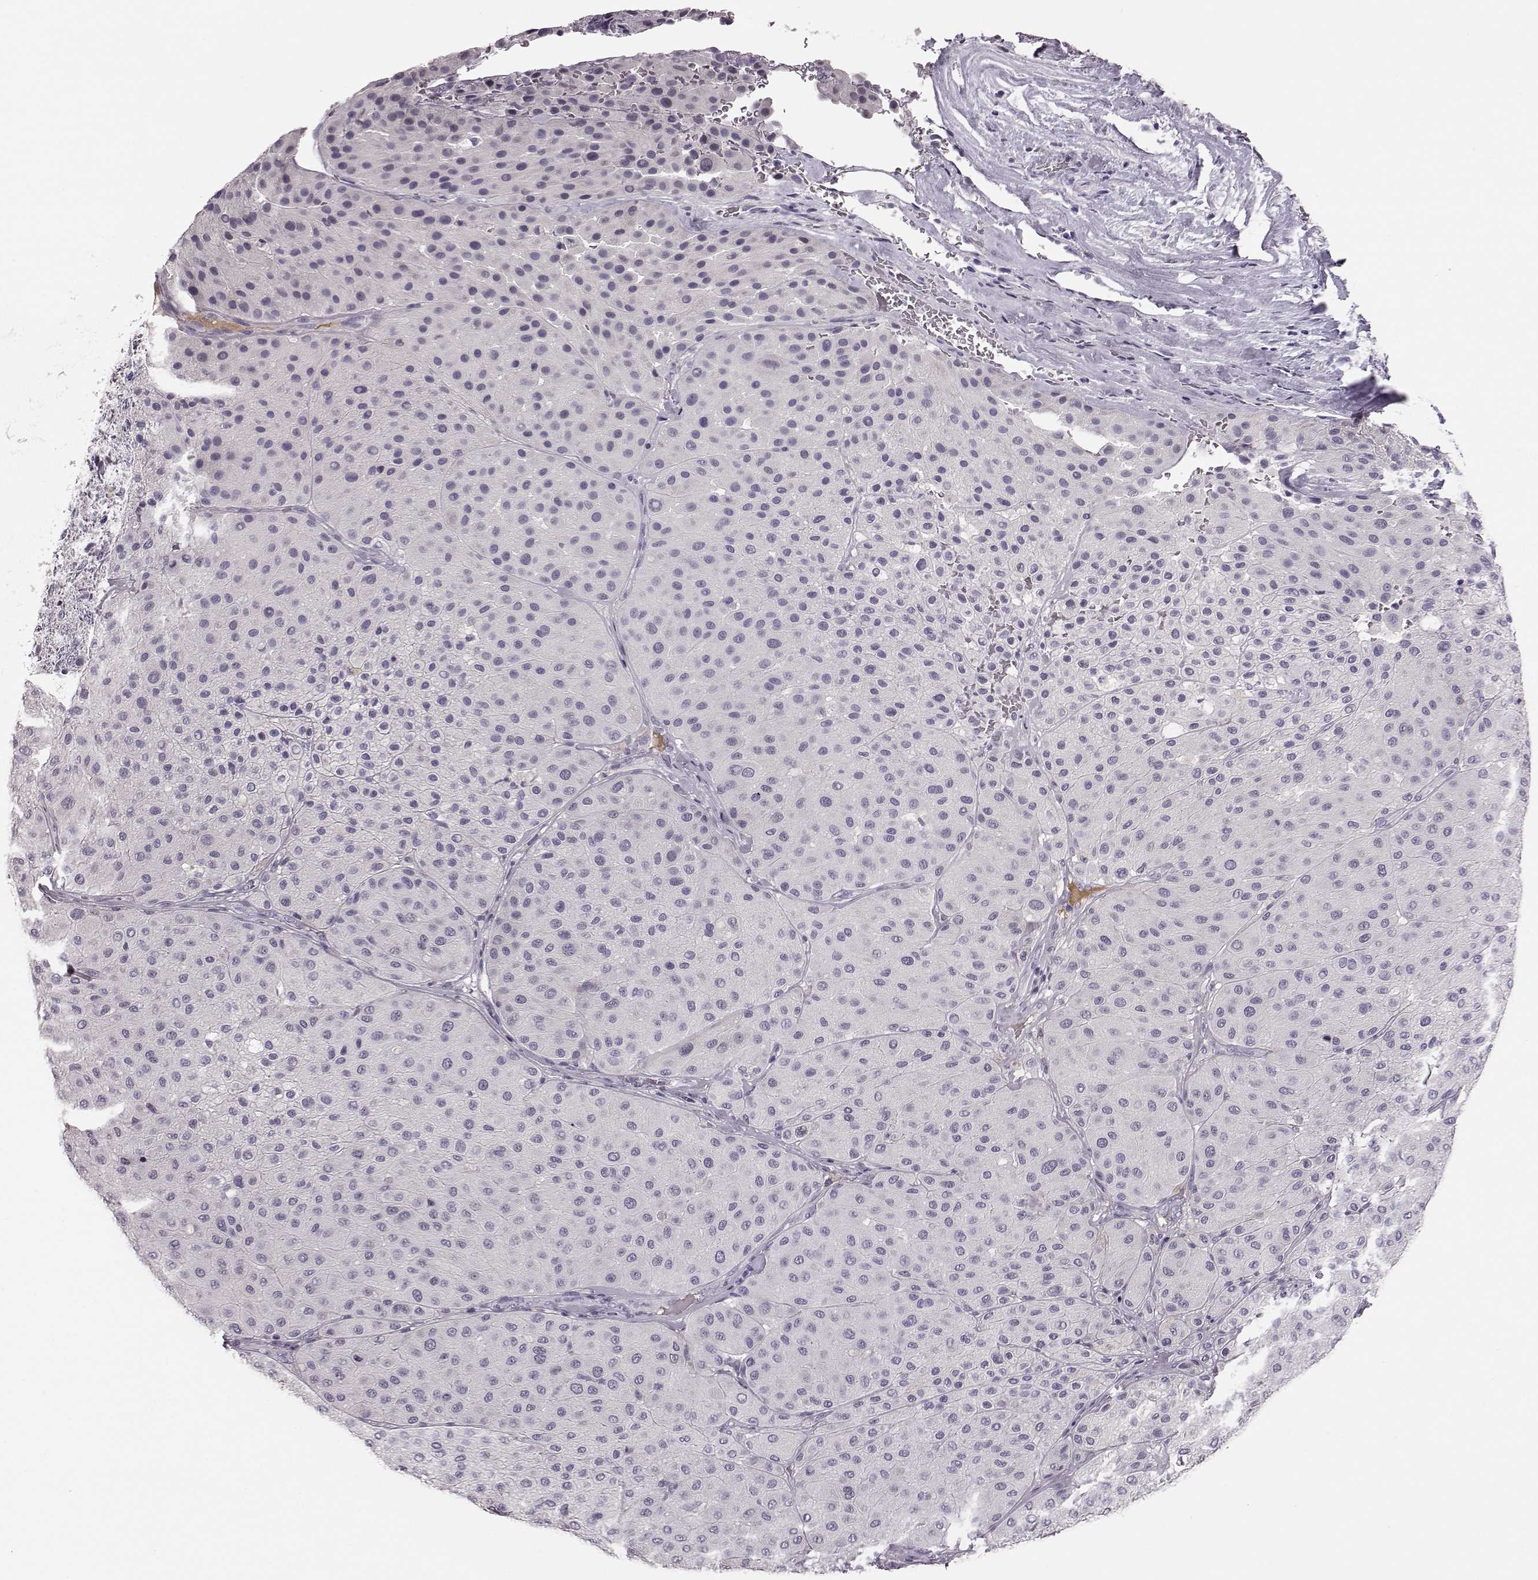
{"staining": {"intensity": "negative", "quantity": "none", "location": "none"}, "tissue": "melanoma", "cell_type": "Tumor cells", "image_type": "cancer", "snomed": [{"axis": "morphology", "description": "Malignant melanoma, Metastatic site"}, {"axis": "topography", "description": "Smooth muscle"}], "caption": "Immunohistochemical staining of human malignant melanoma (metastatic site) shows no significant staining in tumor cells.", "gene": "KIAA0319", "patient": {"sex": "male", "age": 41}}